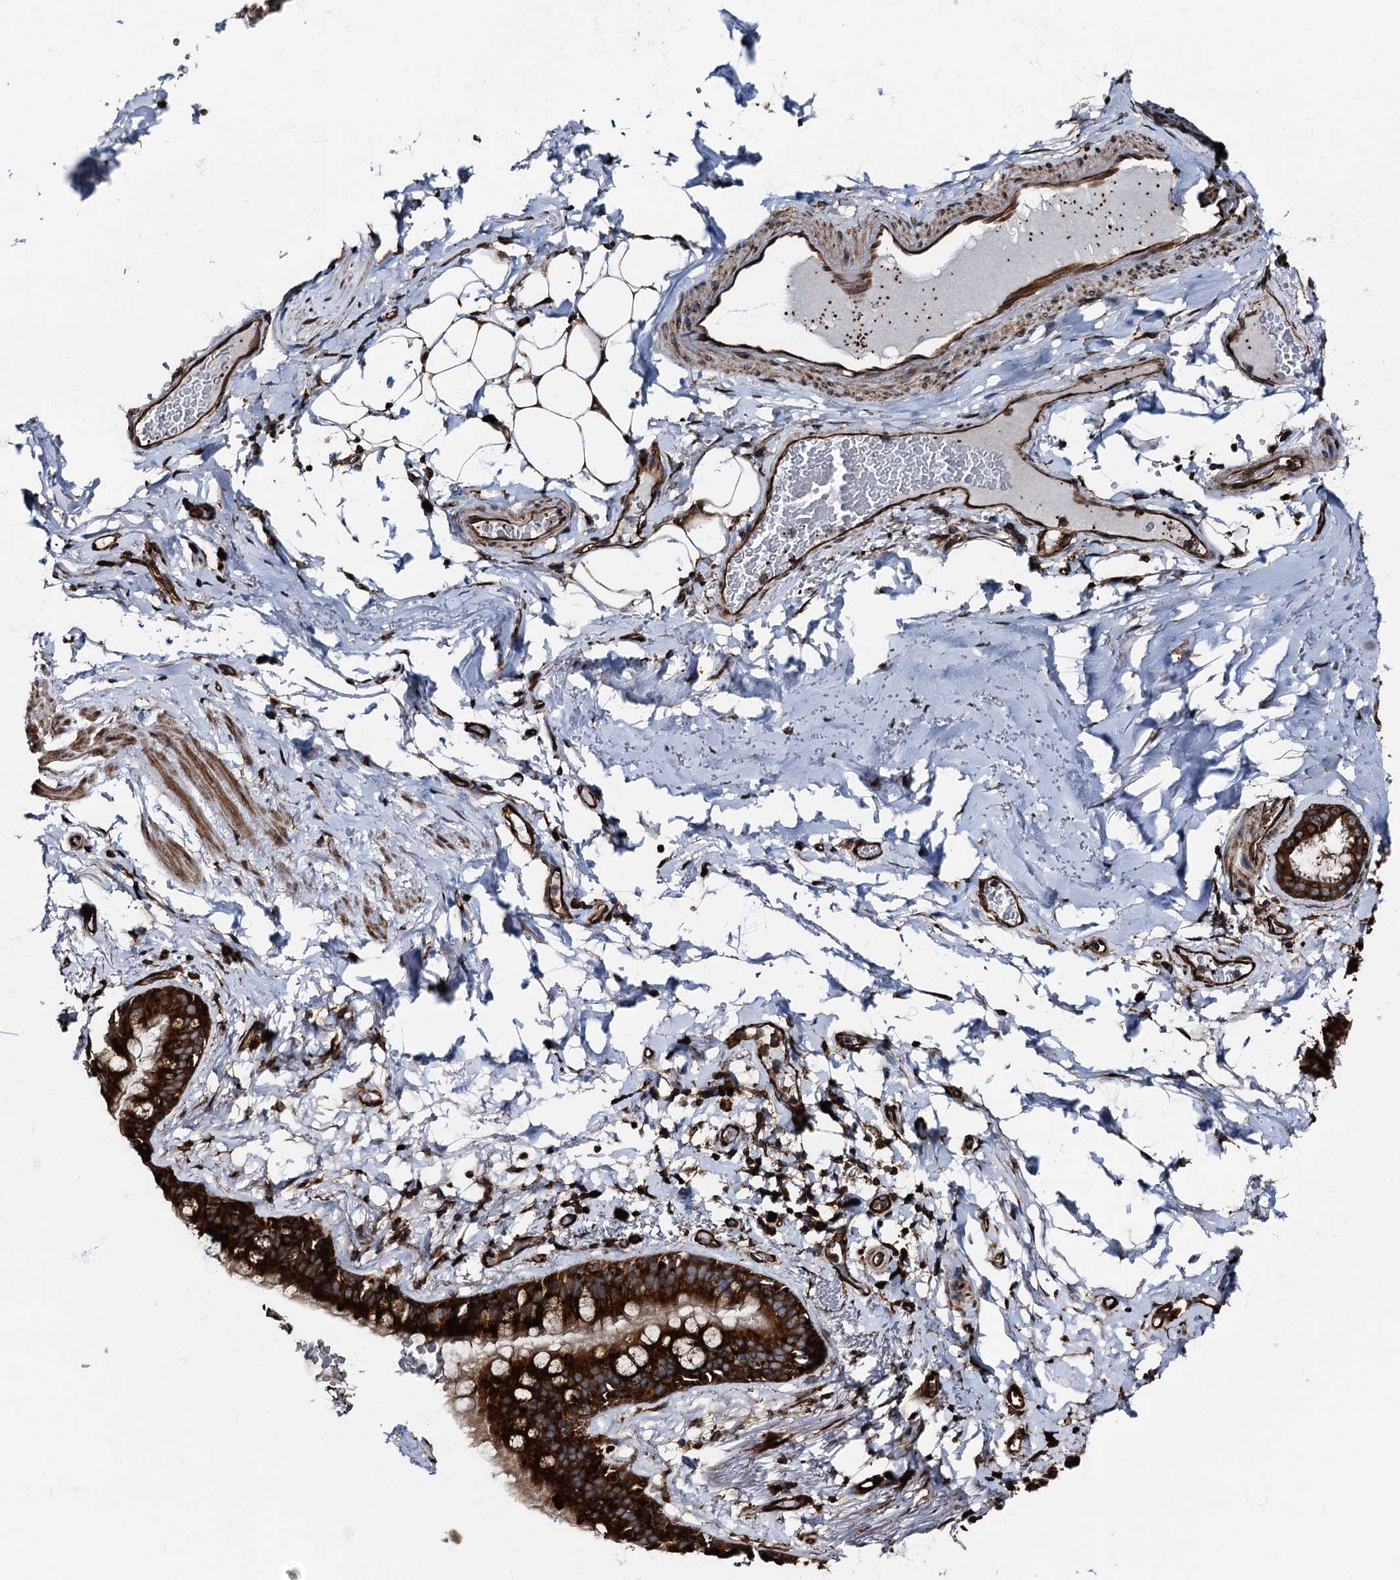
{"staining": {"intensity": "moderate", "quantity": ">75%", "location": "cytoplasmic/membranous"}, "tissue": "adipose tissue", "cell_type": "Adipocytes", "image_type": "normal", "snomed": [{"axis": "morphology", "description": "Normal tissue, NOS"}, {"axis": "topography", "description": "Lymph node"}, {"axis": "topography", "description": "Bronchus"}], "caption": "An IHC micrograph of unremarkable tissue is shown. Protein staining in brown labels moderate cytoplasmic/membranous positivity in adipose tissue within adipocytes. Nuclei are stained in blue.", "gene": "ATP2C1", "patient": {"sex": "male", "age": 63}}